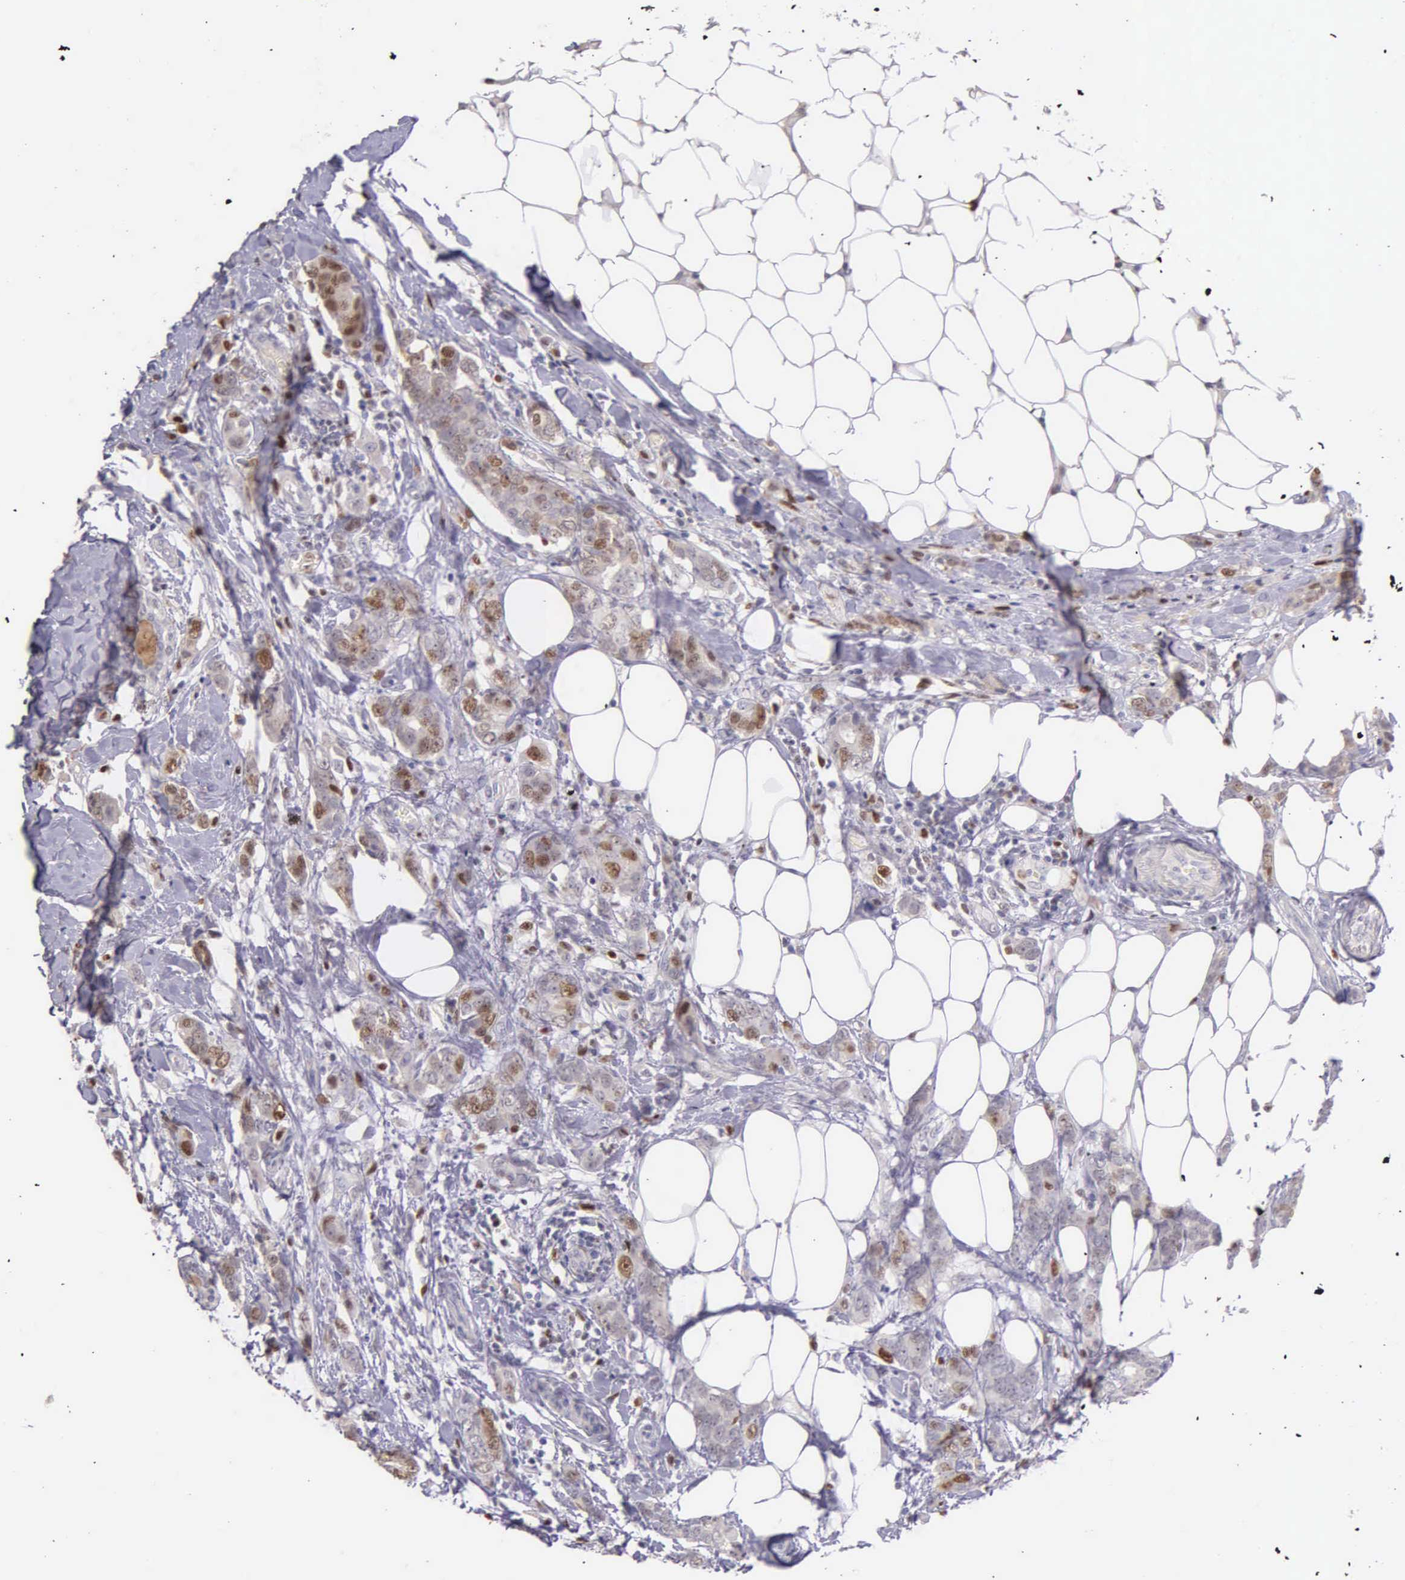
{"staining": {"intensity": "moderate", "quantity": "<25%", "location": "nuclear"}, "tissue": "breast cancer", "cell_type": "Tumor cells", "image_type": "cancer", "snomed": [{"axis": "morphology", "description": "Duct carcinoma"}, {"axis": "topography", "description": "Breast"}], "caption": "Immunohistochemistry of human breast infiltrating ductal carcinoma displays low levels of moderate nuclear positivity in approximately <25% of tumor cells. (Brightfield microscopy of DAB IHC at high magnification).", "gene": "MCM5", "patient": {"sex": "female", "age": 53}}